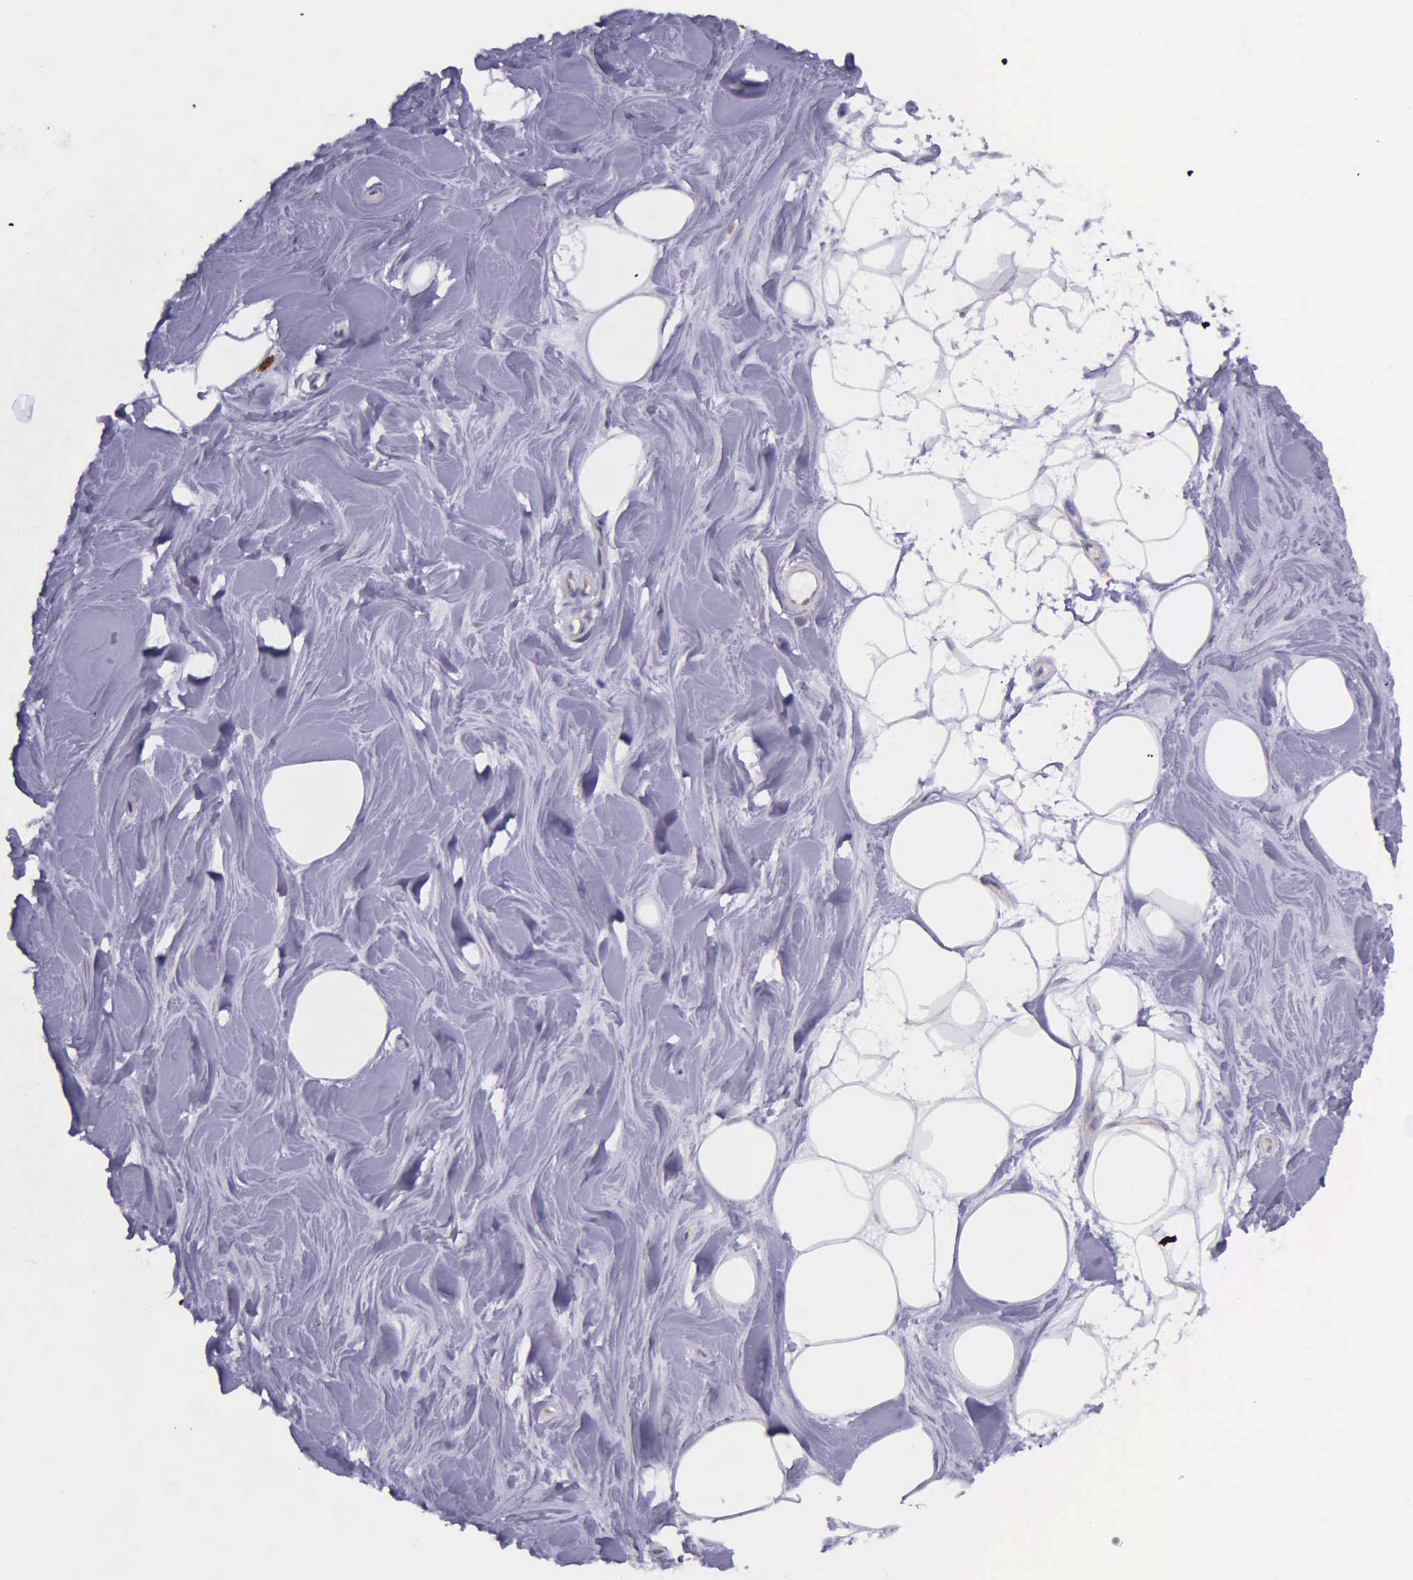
{"staining": {"intensity": "negative", "quantity": "none", "location": "none"}, "tissue": "adipose tissue", "cell_type": "Adipocytes", "image_type": "normal", "snomed": [{"axis": "morphology", "description": "Normal tissue, NOS"}, {"axis": "topography", "description": "Breast"}], "caption": "Adipocytes show no significant staining in normal adipose tissue.", "gene": "NSDHL", "patient": {"sex": "female", "age": 44}}